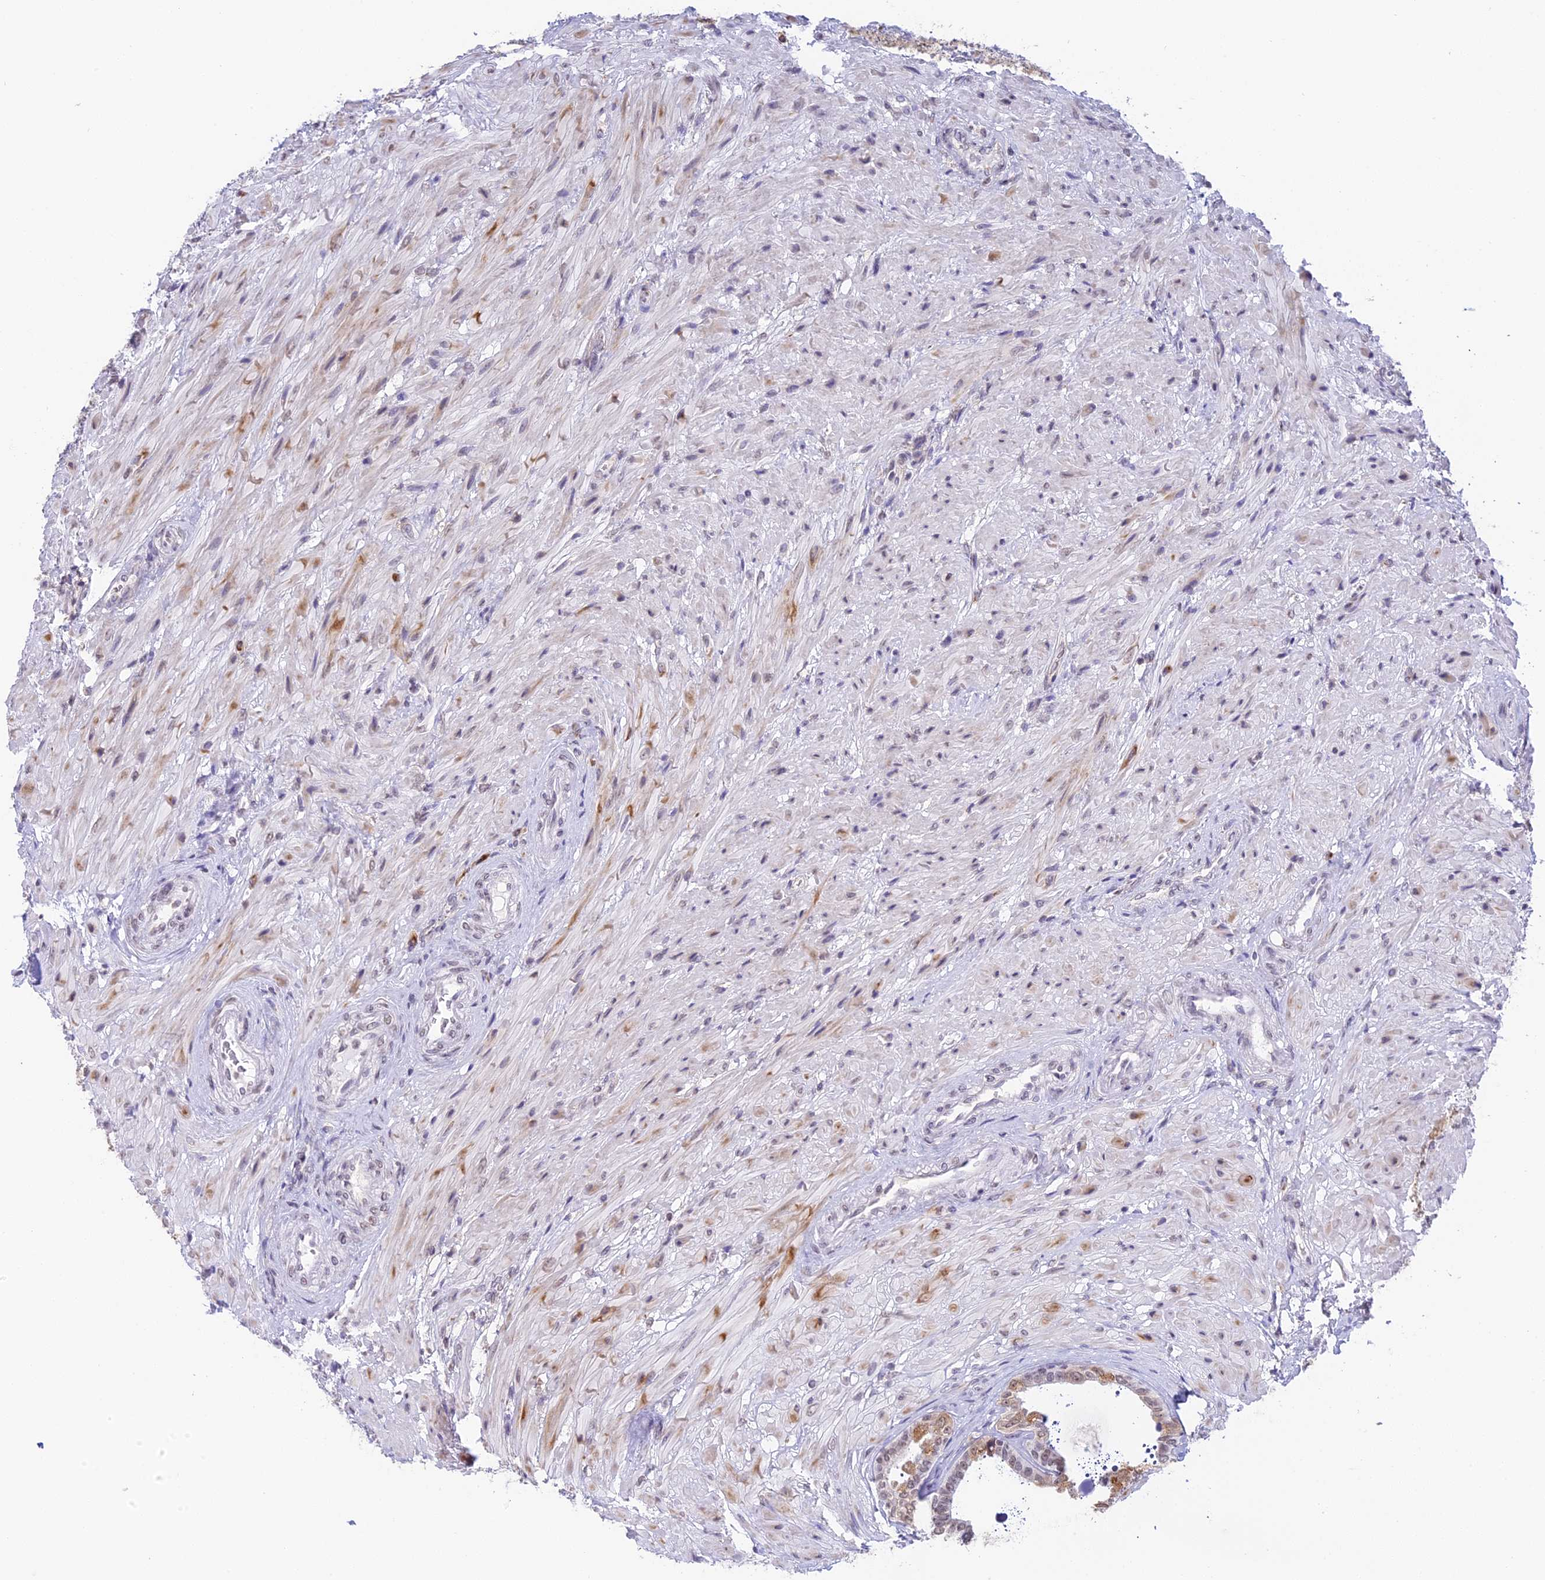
{"staining": {"intensity": "moderate", "quantity": "25%-75%", "location": "cytoplasmic/membranous,nuclear"}, "tissue": "seminal vesicle", "cell_type": "Glandular cells", "image_type": "normal", "snomed": [{"axis": "morphology", "description": "Normal tissue, NOS"}, {"axis": "topography", "description": "Seminal veicle"}, {"axis": "topography", "description": "Peripheral nerve tissue"}], "caption": "Seminal vesicle was stained to show a protein in brown. There is medium levels of moderate cytoplasmic/membranous,nuclear expression in approximately 25%-75% of glandular cells. (IHC, brightfield microscopy, high magnification).", "gene": "HEATR5B", "patient": {"sex": "male", "age": 63}}